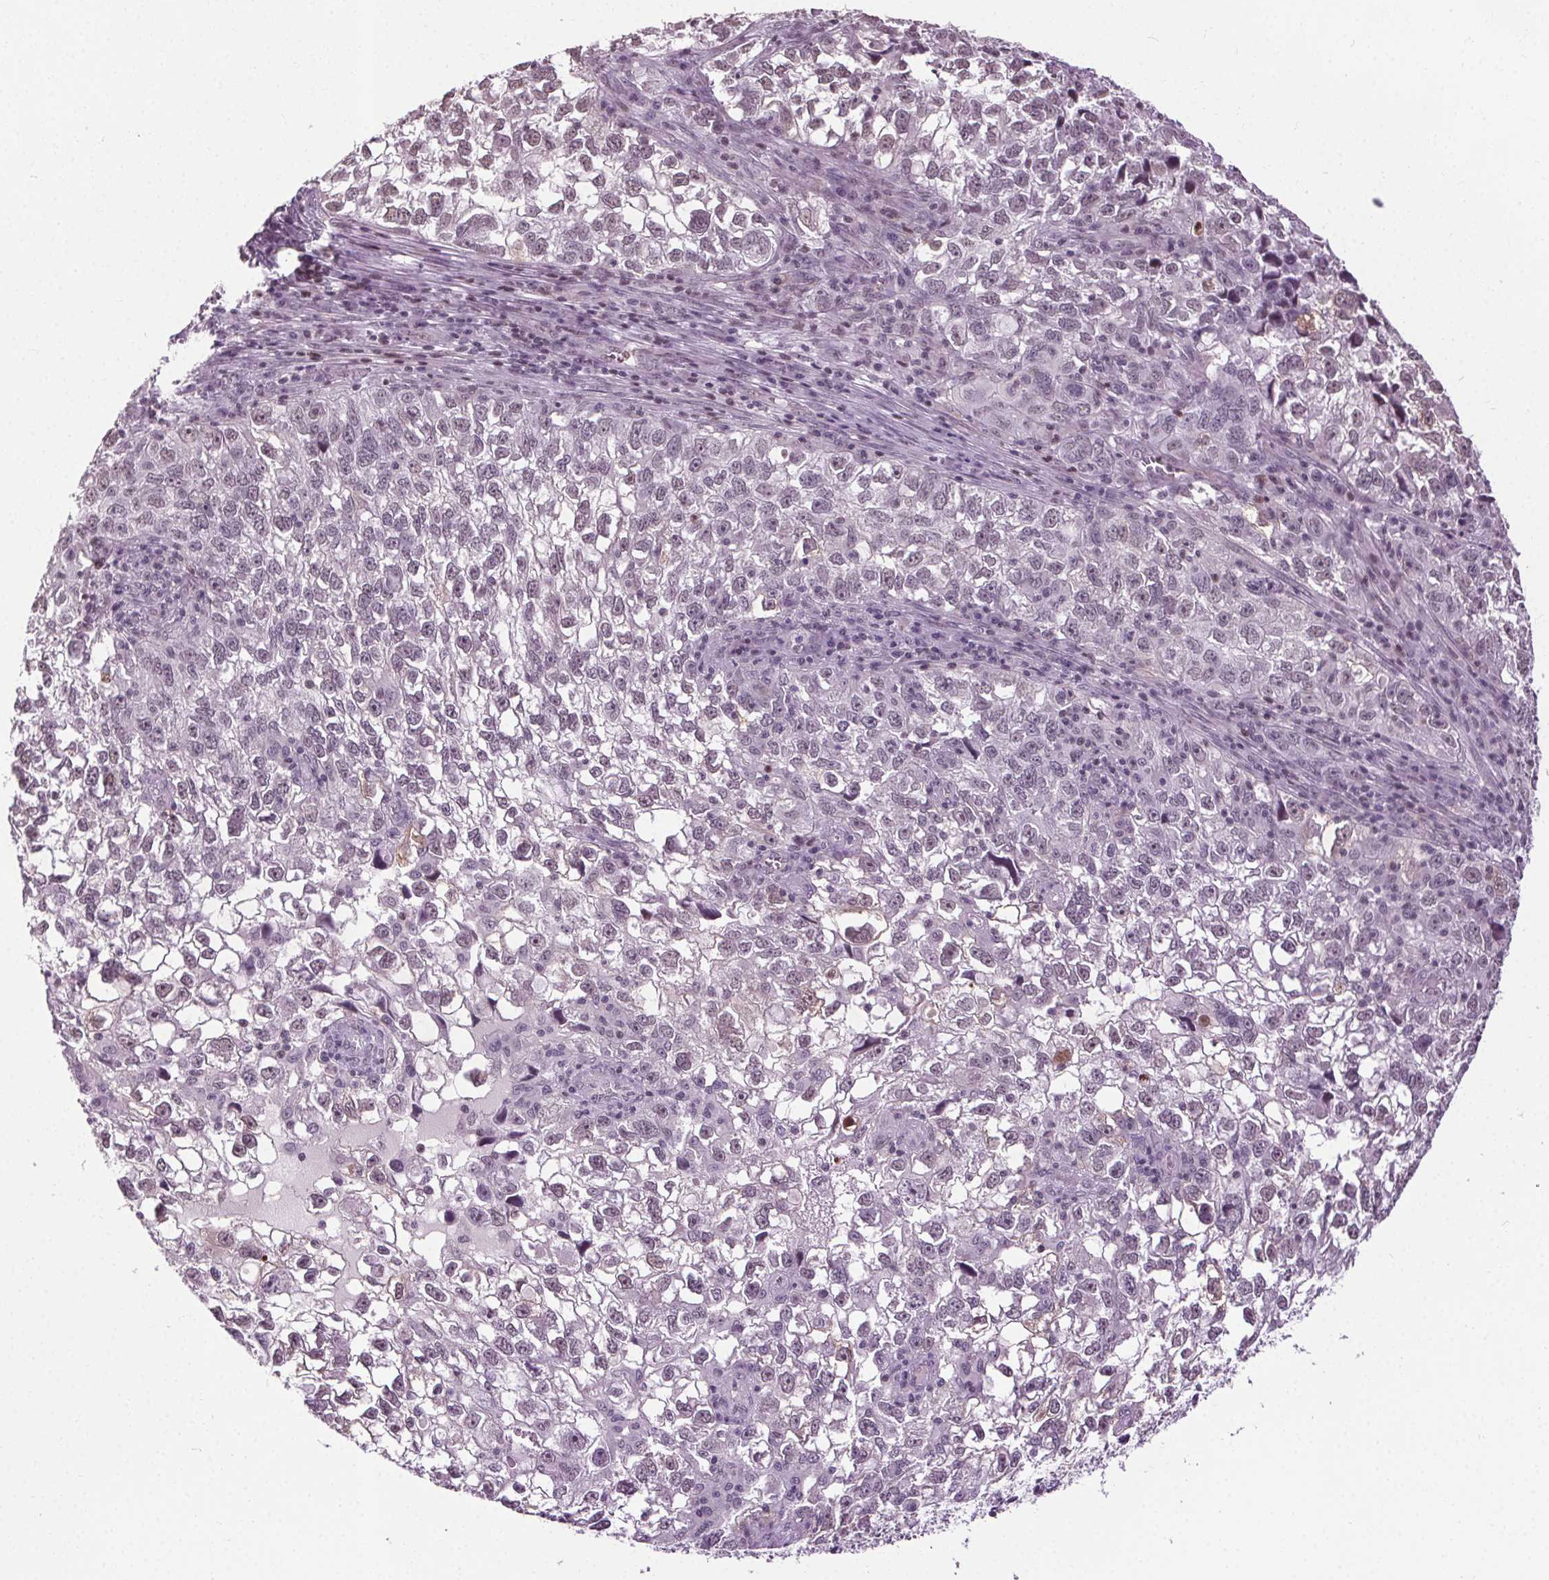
{"staining": {"intensity": "negative", "quantity": "none", "location": "none"}, "tissue": "cervical cancer", "cell_type": "Tumor cells", "image_type": "cancer", "snomed": [{"axis": "morphology", "description": "Squamous cell carcinoma, NOS"}, {"axis": "topography", "description": "Cervix"}], "caption": "A high-resolution image shows immunohistochemistry (IHC) staining of squamous cell carcinoma (cervical), which displays no significant expression in tumor cells. Nuclei are stained in blue.", "gene": "CEBPA", "patient": {"sex": "female", "age": 55}}